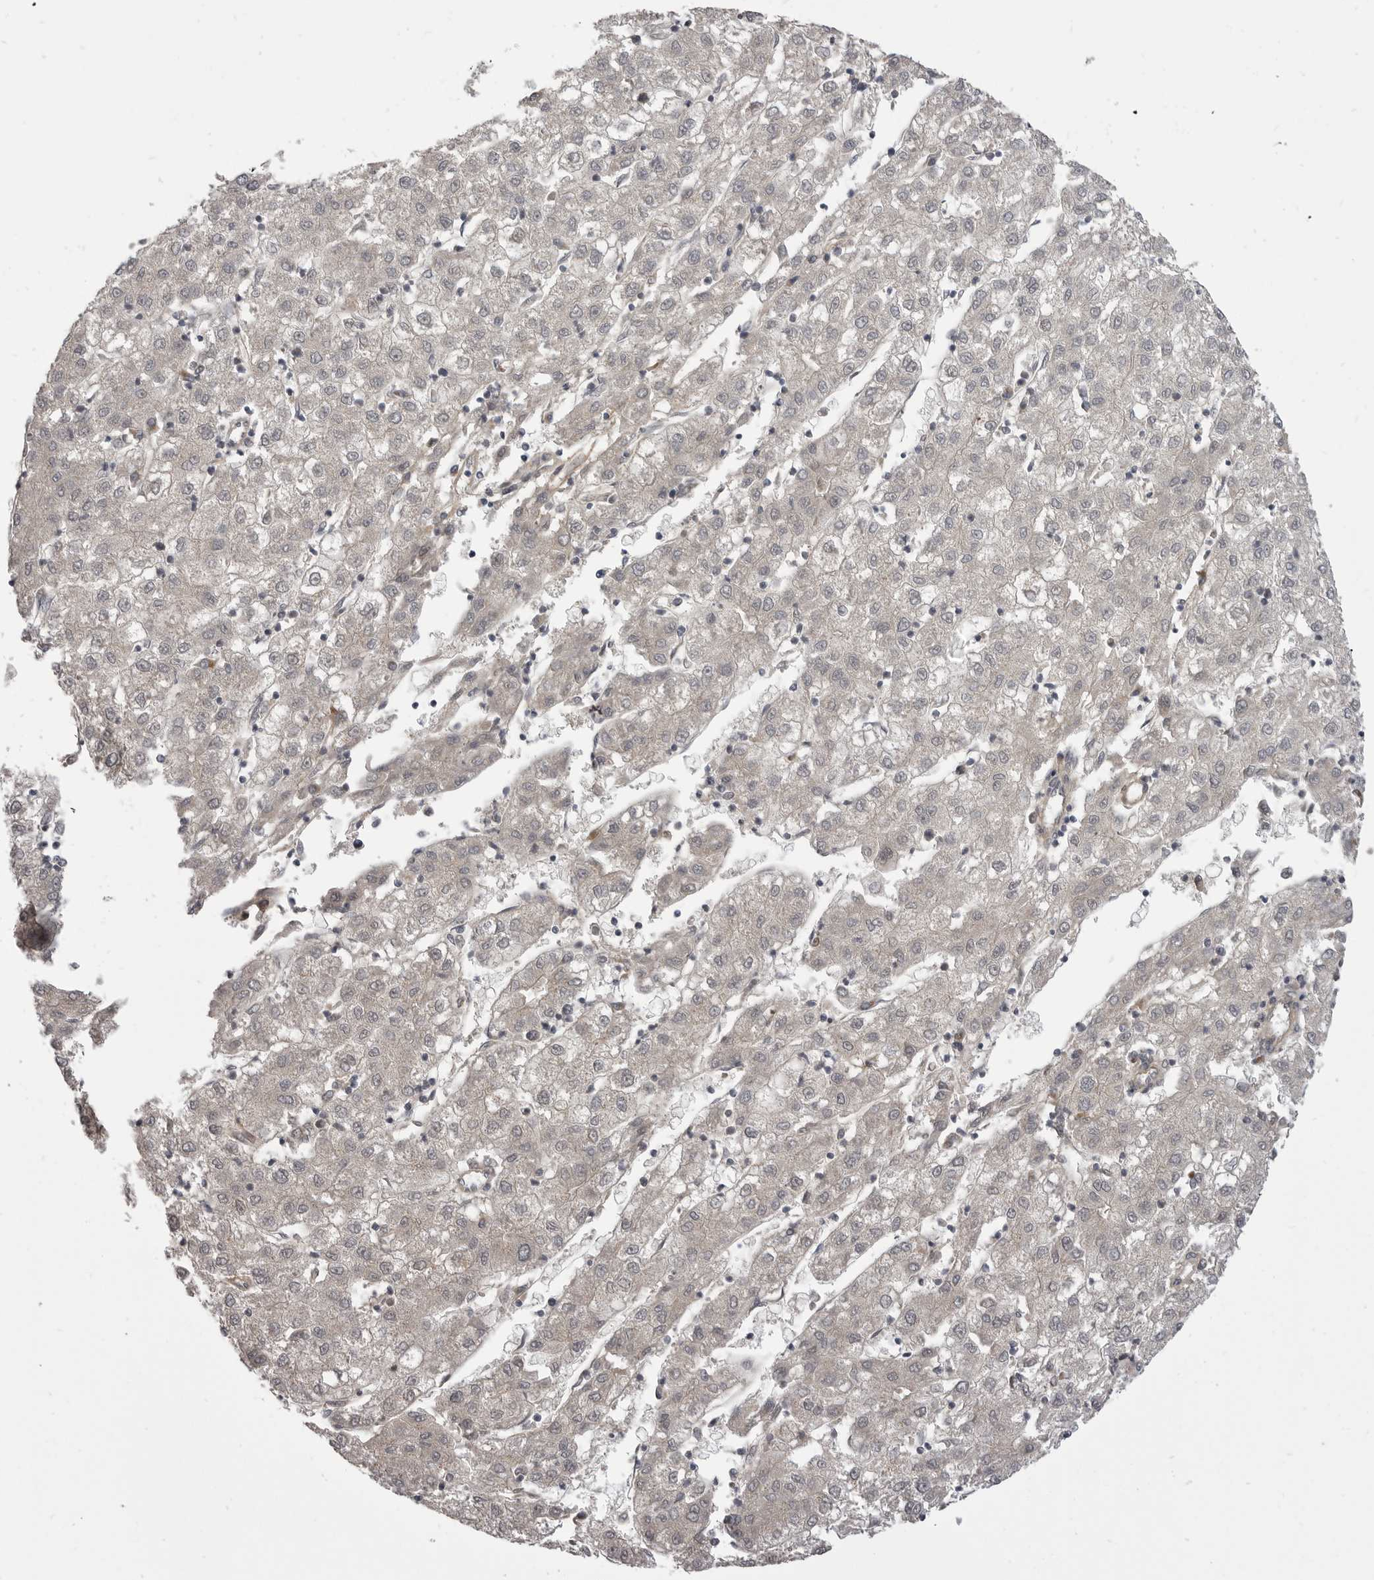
{"staining": {"intensity": "negative", "quantity": "none", "location": "none"}, "tissue": "liver cancer", "cell_type": "Tumor cells", "image_type": "cancer", "snomed": [{"axis": "morphology", "description": "Carcinoma, Hepatocellular, NOS"}, {"axis": "topography", "description": "Liver"}], "caption": "Liver hepatocellular carcinoma stained for a protein using immunohistochemistry displays no positivity tumor cells.", "gene": "PDCL", "patient": {"sex": "male", "age": 72}}